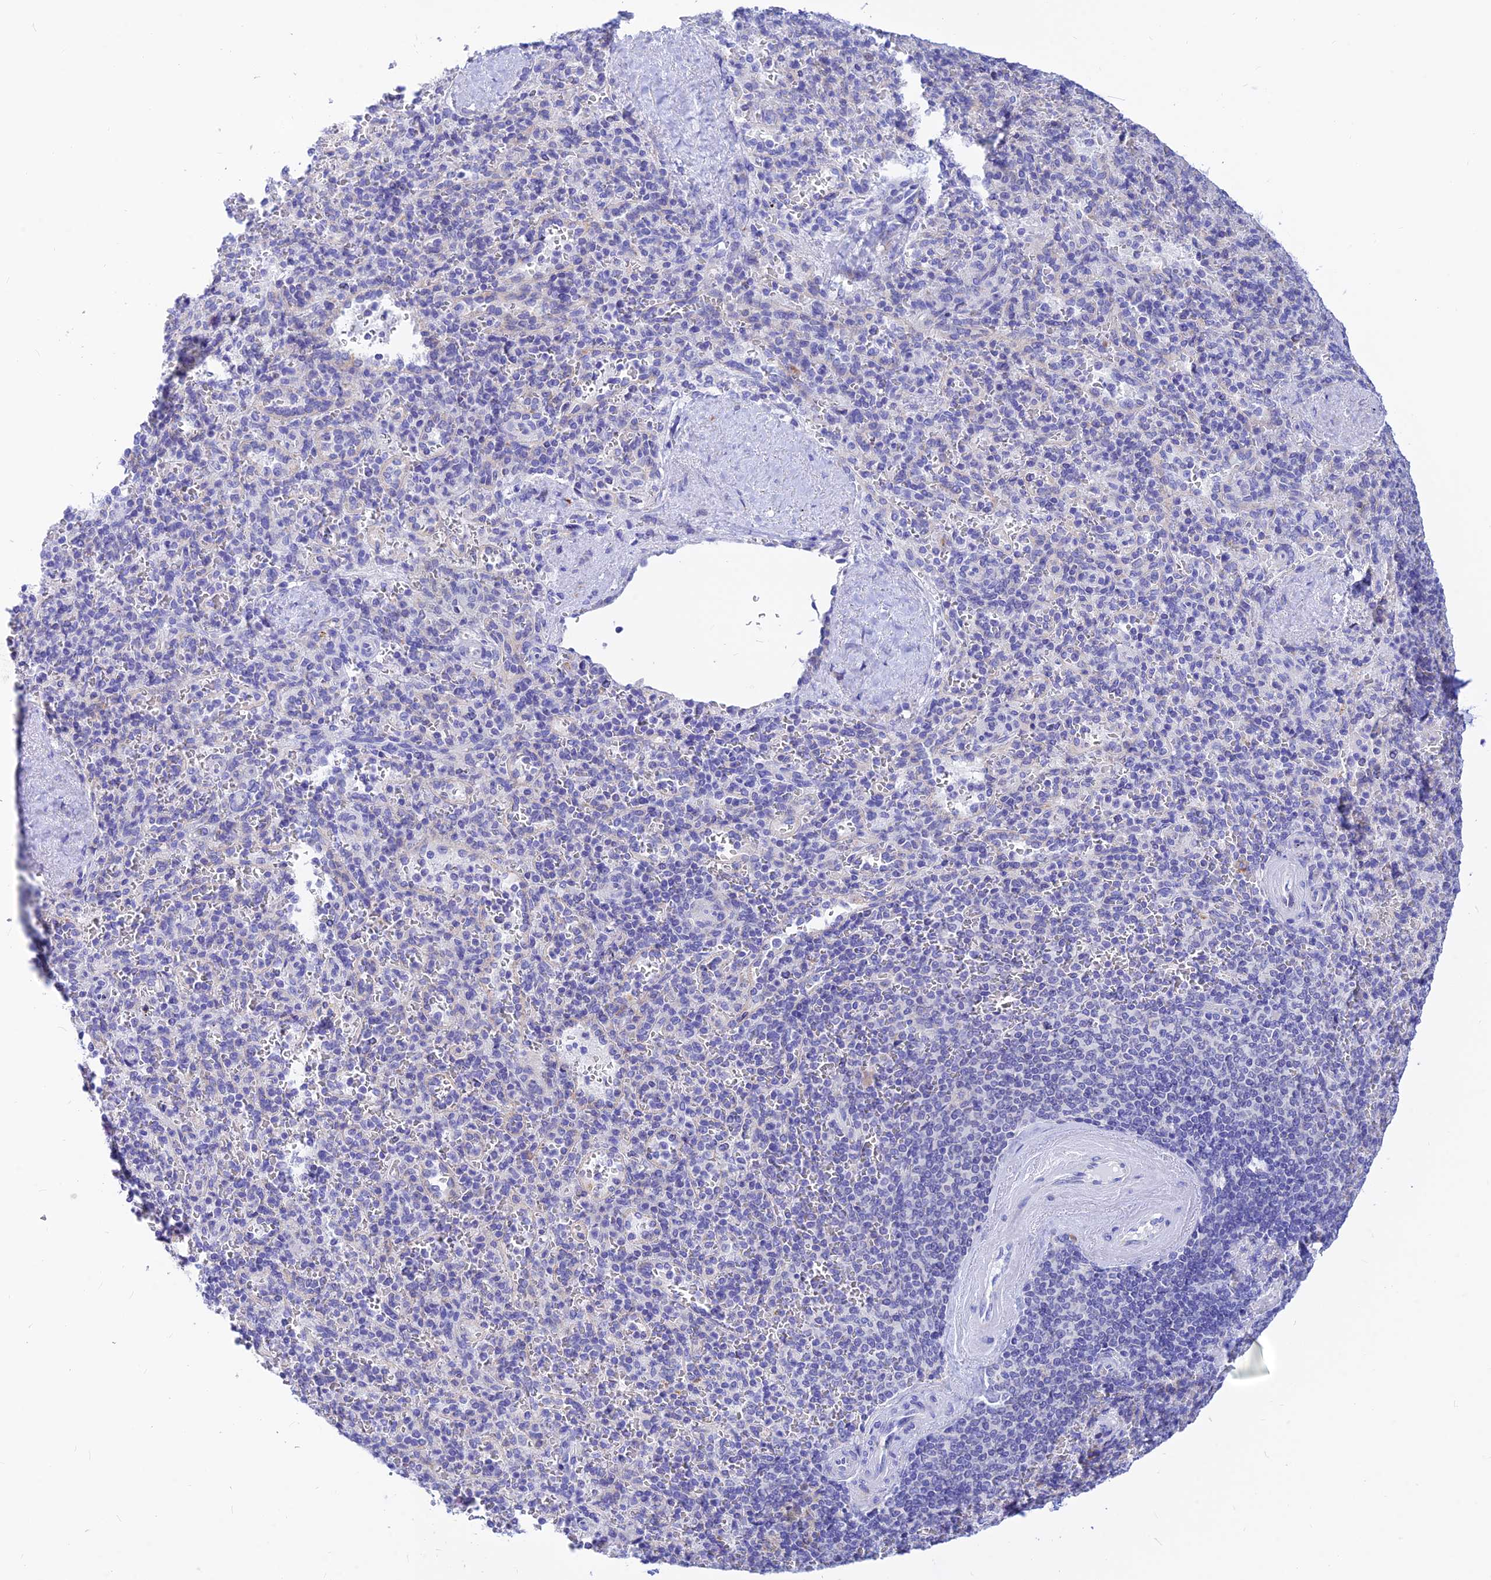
{"staining": {"intensity": "moderate", "quantity": "<25%", "location": "cytoplasmic/membranous"}, "tissue": "spleen", "cell_type": "Cells in red pulp", "image_type": "normal", "snomed": [{"axis": "morphology", "description": "Normal tissue, NOS"}, {"axis": "topography", "description": "Spleen"}], "caption": "Immunohistochemistry (DAB (3,3'-diaminobenzidine)) staining of unremarkable human spleen demonstrates moderate cytoplasmic/membranous protein expression in approximately <25% of cells in red pulp. The staining is performed using DAB (3,3'-diaminobenzidine) brown chromogen to label protein expression. The nuclei are counter-stained blue using hematoxylin.", "gene": "CNOT6", "patient": {"sex": "male", "age": 82}}